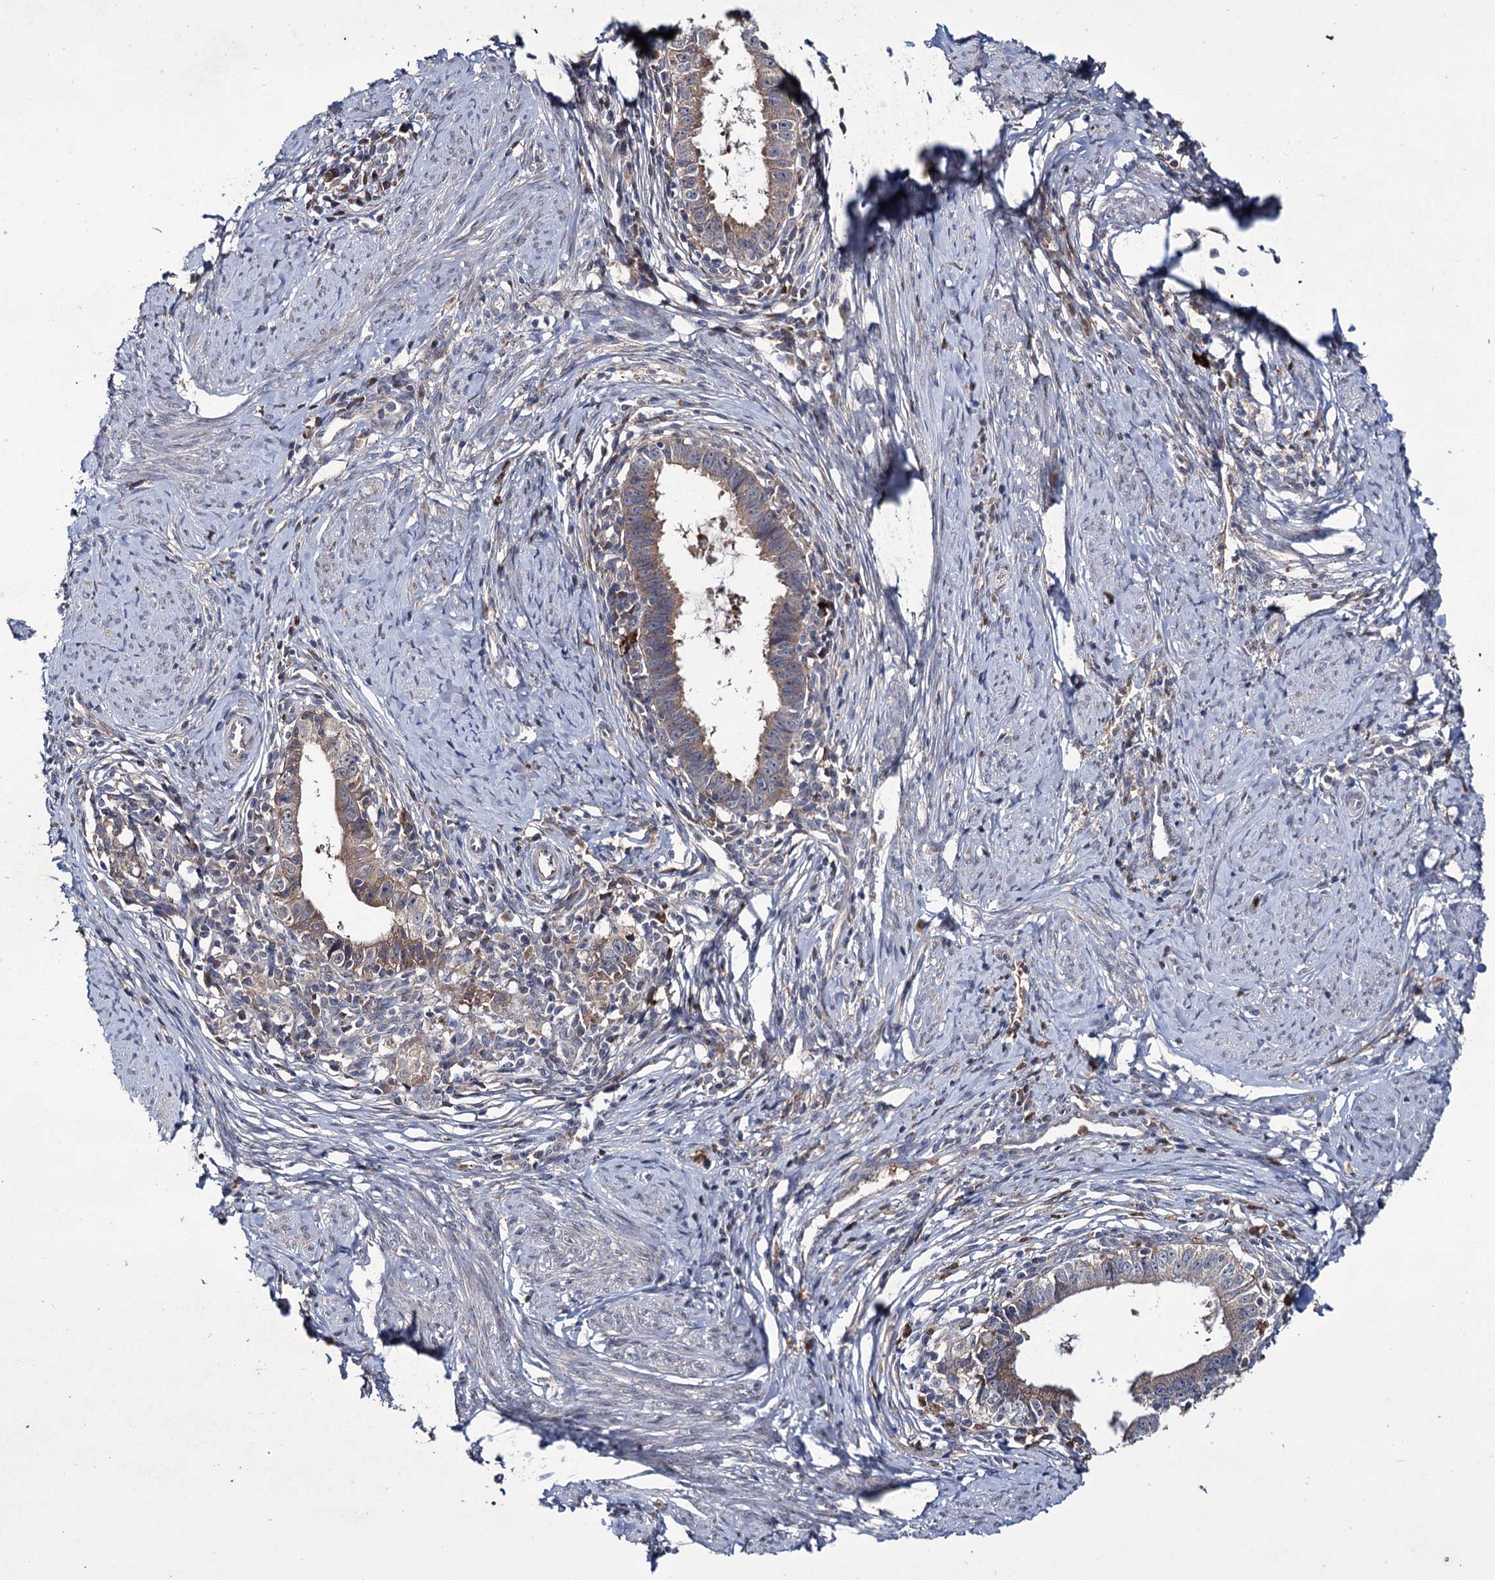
{"staining": {"intensity": "moderate", "quantity": "25%-75%", "location": "cytoplasmic/membranous"}, "tissue": "cervical cancer", "cell_type": "Tumor cells", "image_type": "cancer", "snomed": [{"axis": "morphology", "description": "Adenocarcinoma, NOS"}, {"axis": "topography", "description": "Cervix"}], "caption": "Brown immunohistochemical staining in human adenocarcinoma (cervical) reveals moderate cytoplasmic/membranous expression in about 25%-75% of tumor cells. The staining was performed using DAB (3,3'-diaminobenzidine), with brown indicating positive protein expression. Nuclei are stained blue with hematoxylin.", "gene": "PTPN3", "patient": {"sex": "female", "age": 36}}